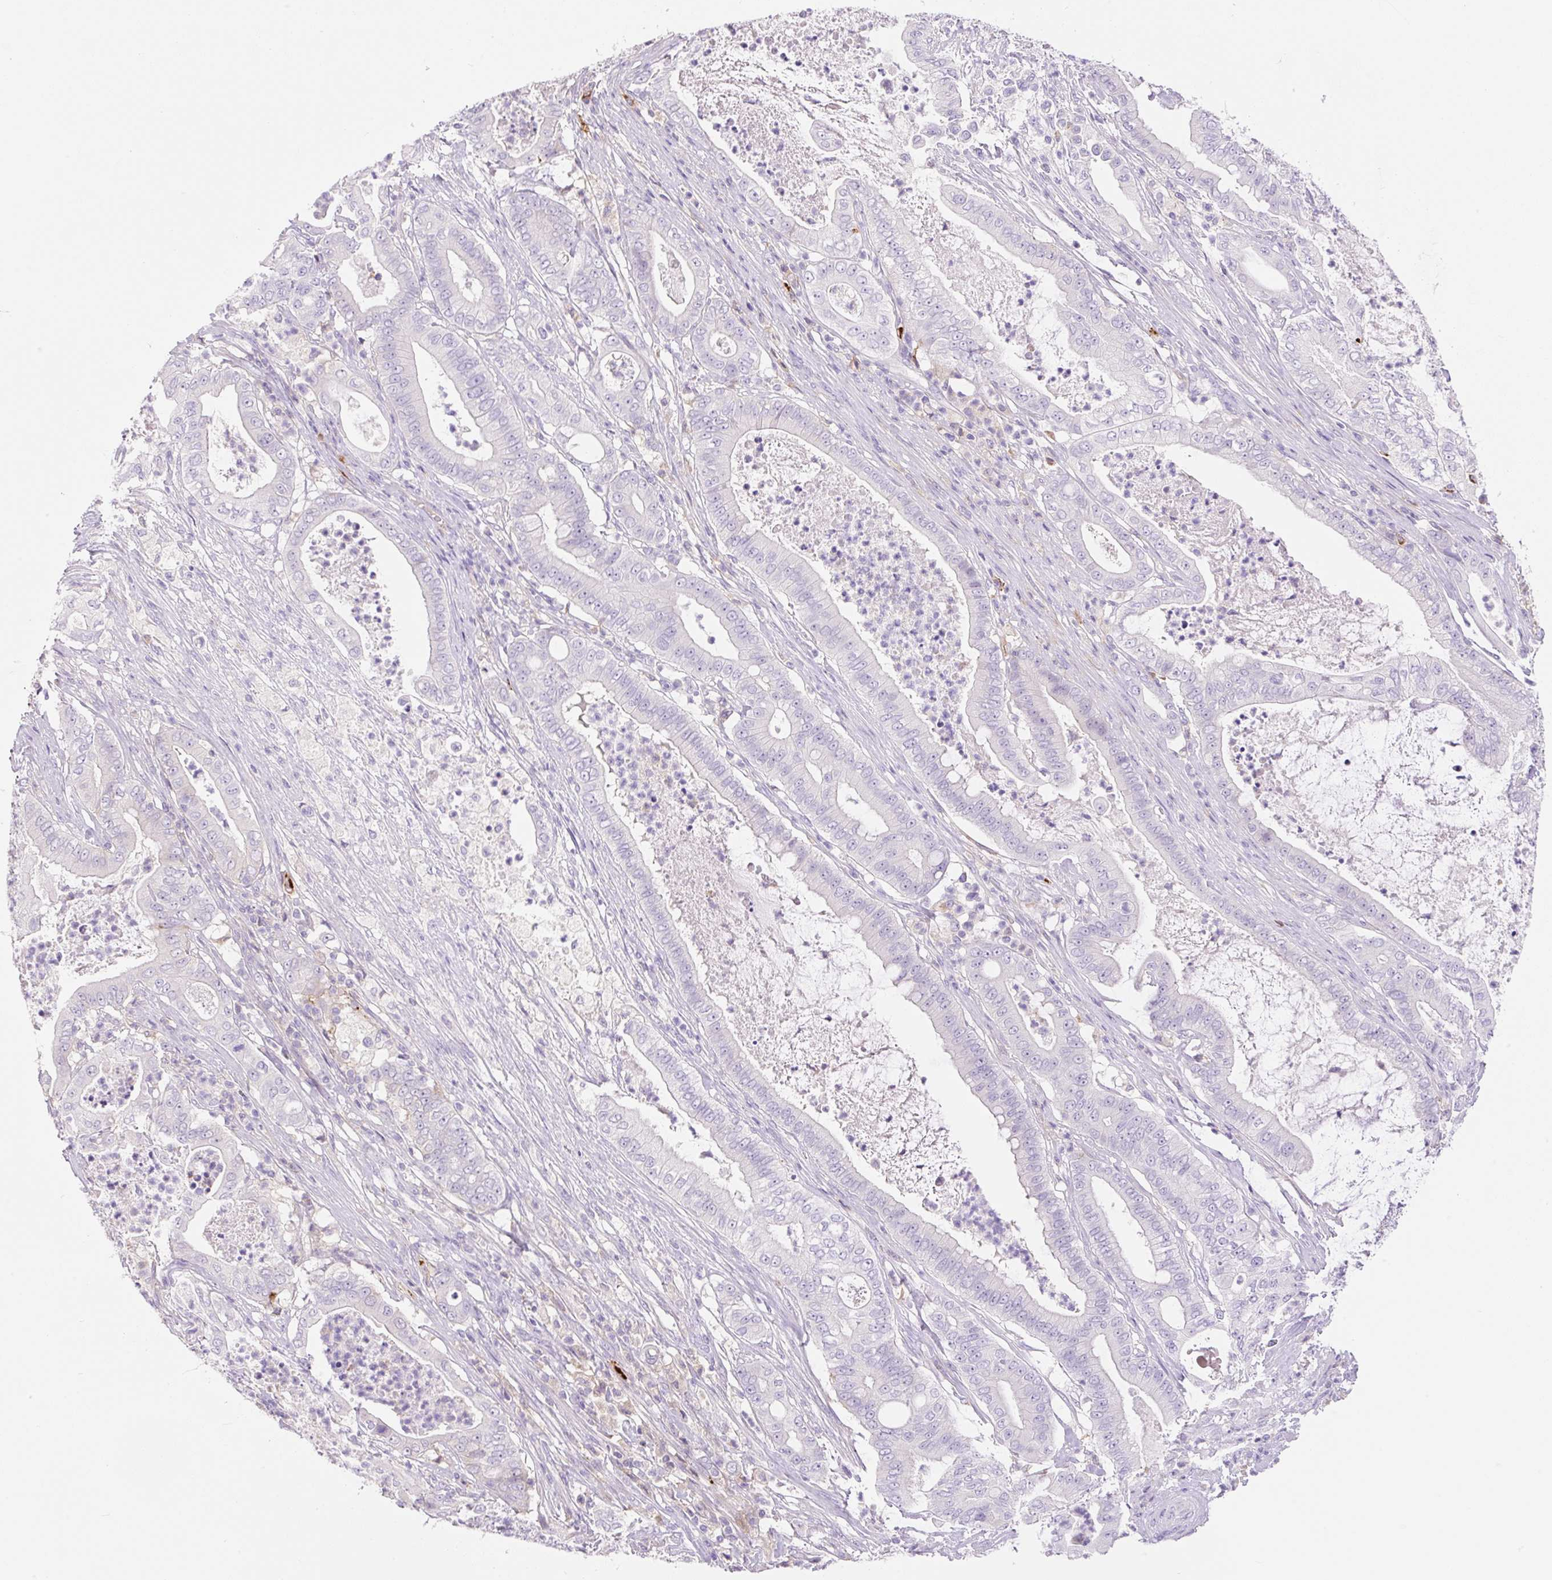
{"staining": {"intensity": "negative", "quantity": "none", "location": "none"}, "tissue": "pancreatic cancer", "cell_type": "Tumor cells", "image_type": "cancer", "snomed": [{"axis": "morphology", "description": "Adenocarcinoma, NOS"}, {"axis": "topography", "description": "Pancreas"}], "caption": "Immunohistochemistry micrograph of human pancreatic cancer stained for a protein (brown), which exhibits no expression in tumor cells.", "gene": "TDRD15", "patient": {"sex": "male", "age": 71}}